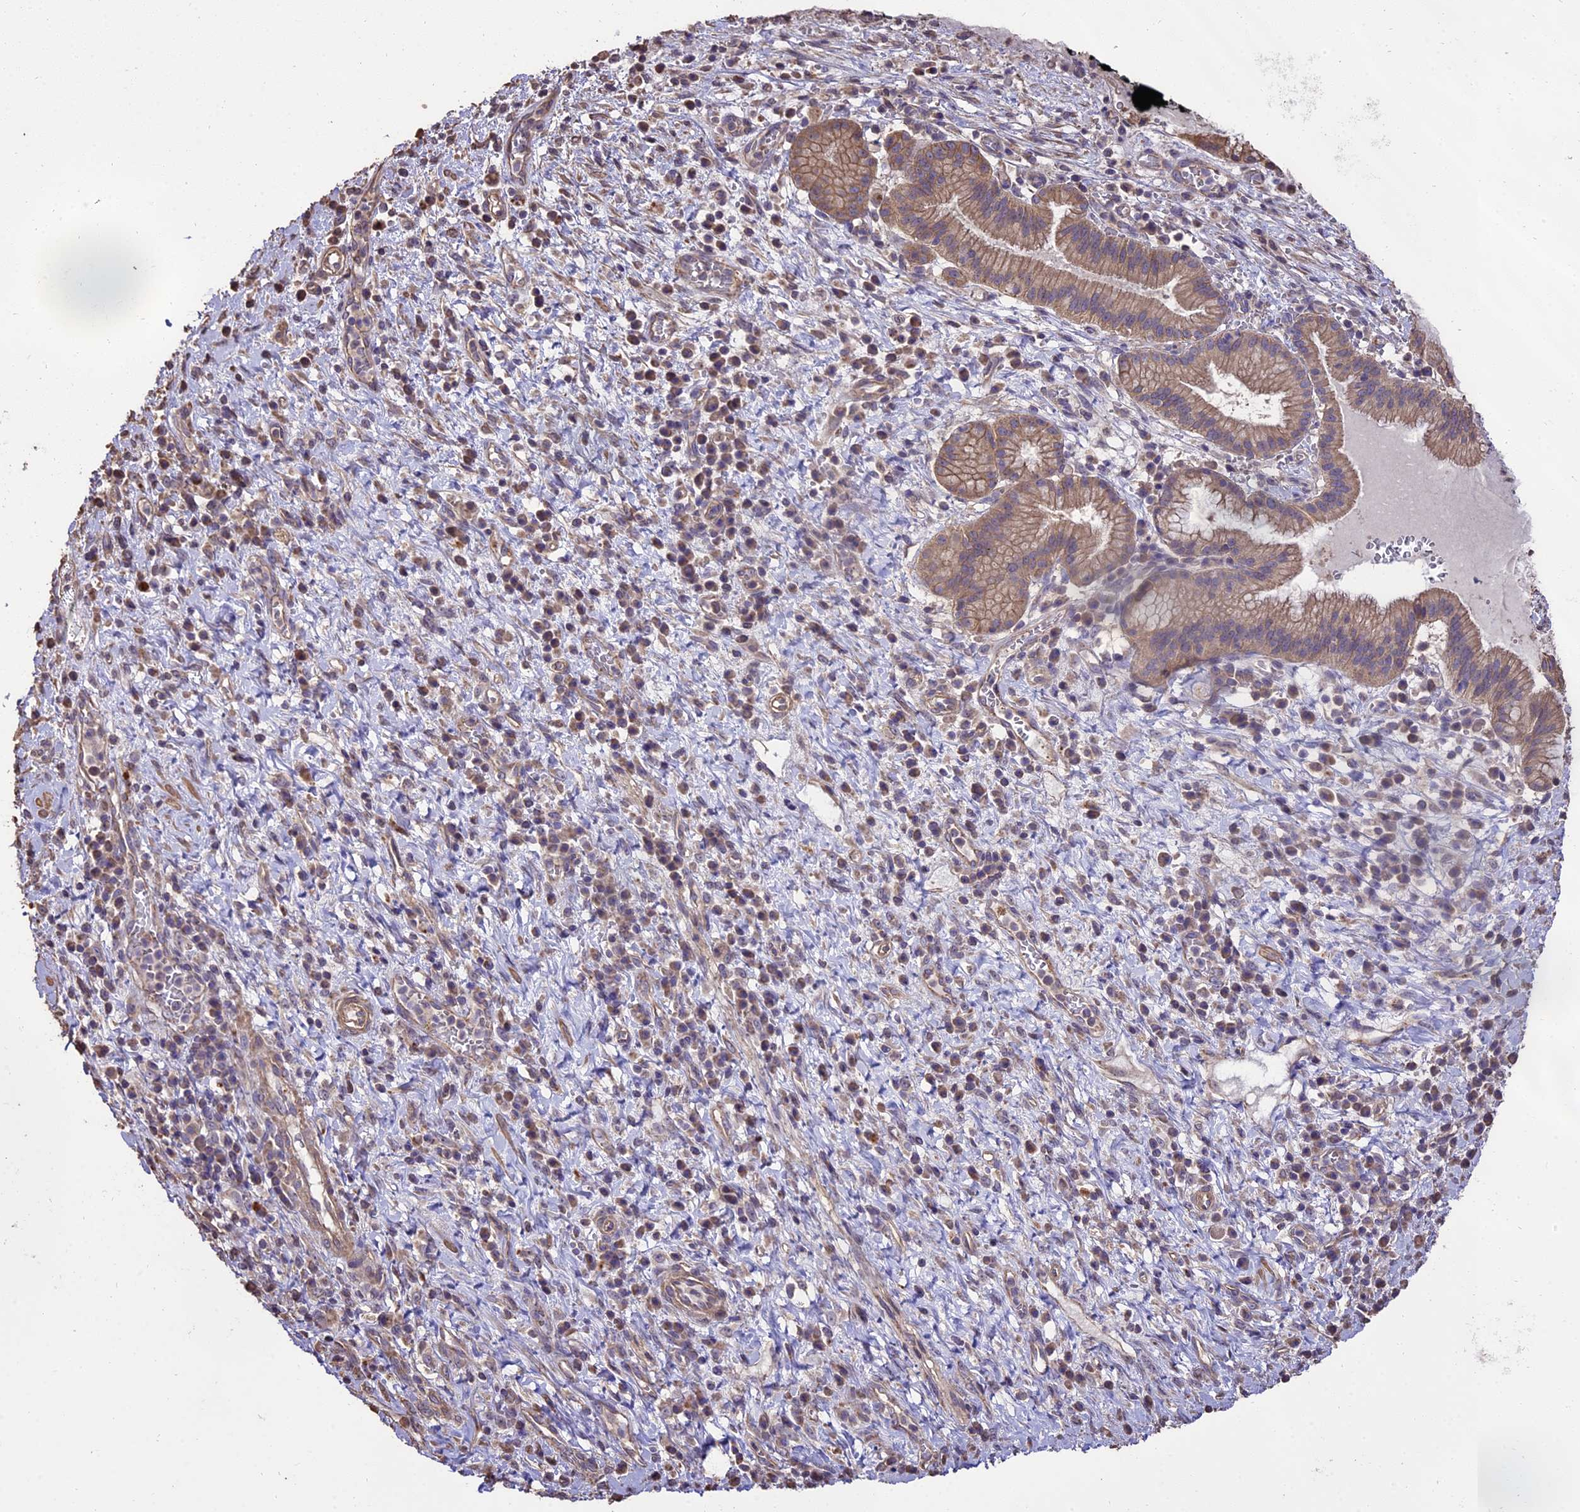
{"staining": {"intensity": "weak", "quantity": ">75%", "location": "cytoplasmic/membranous"}, "tissue": "pancreatic cancer", "cell_type": "Tumor cells", "image_type": "cancer", "snomed": [{"axis": "morphology", "description": "Adenocarcinoma, NOS"}, {"axis": "topography", "description": "Pancreas"}], "caption": "A photomicrograph of human pancreatic adenocarcinoma stained for a protein reveals weak cytoplasmic/membranous brown staining in tumor cells. (DAB (3,3'-diaminobenzidine) IHC, brown staining for protein, blue staining for nuclei).", "gene": "PGPEP1L", "patient": {"sex": "male", "age": 72}}